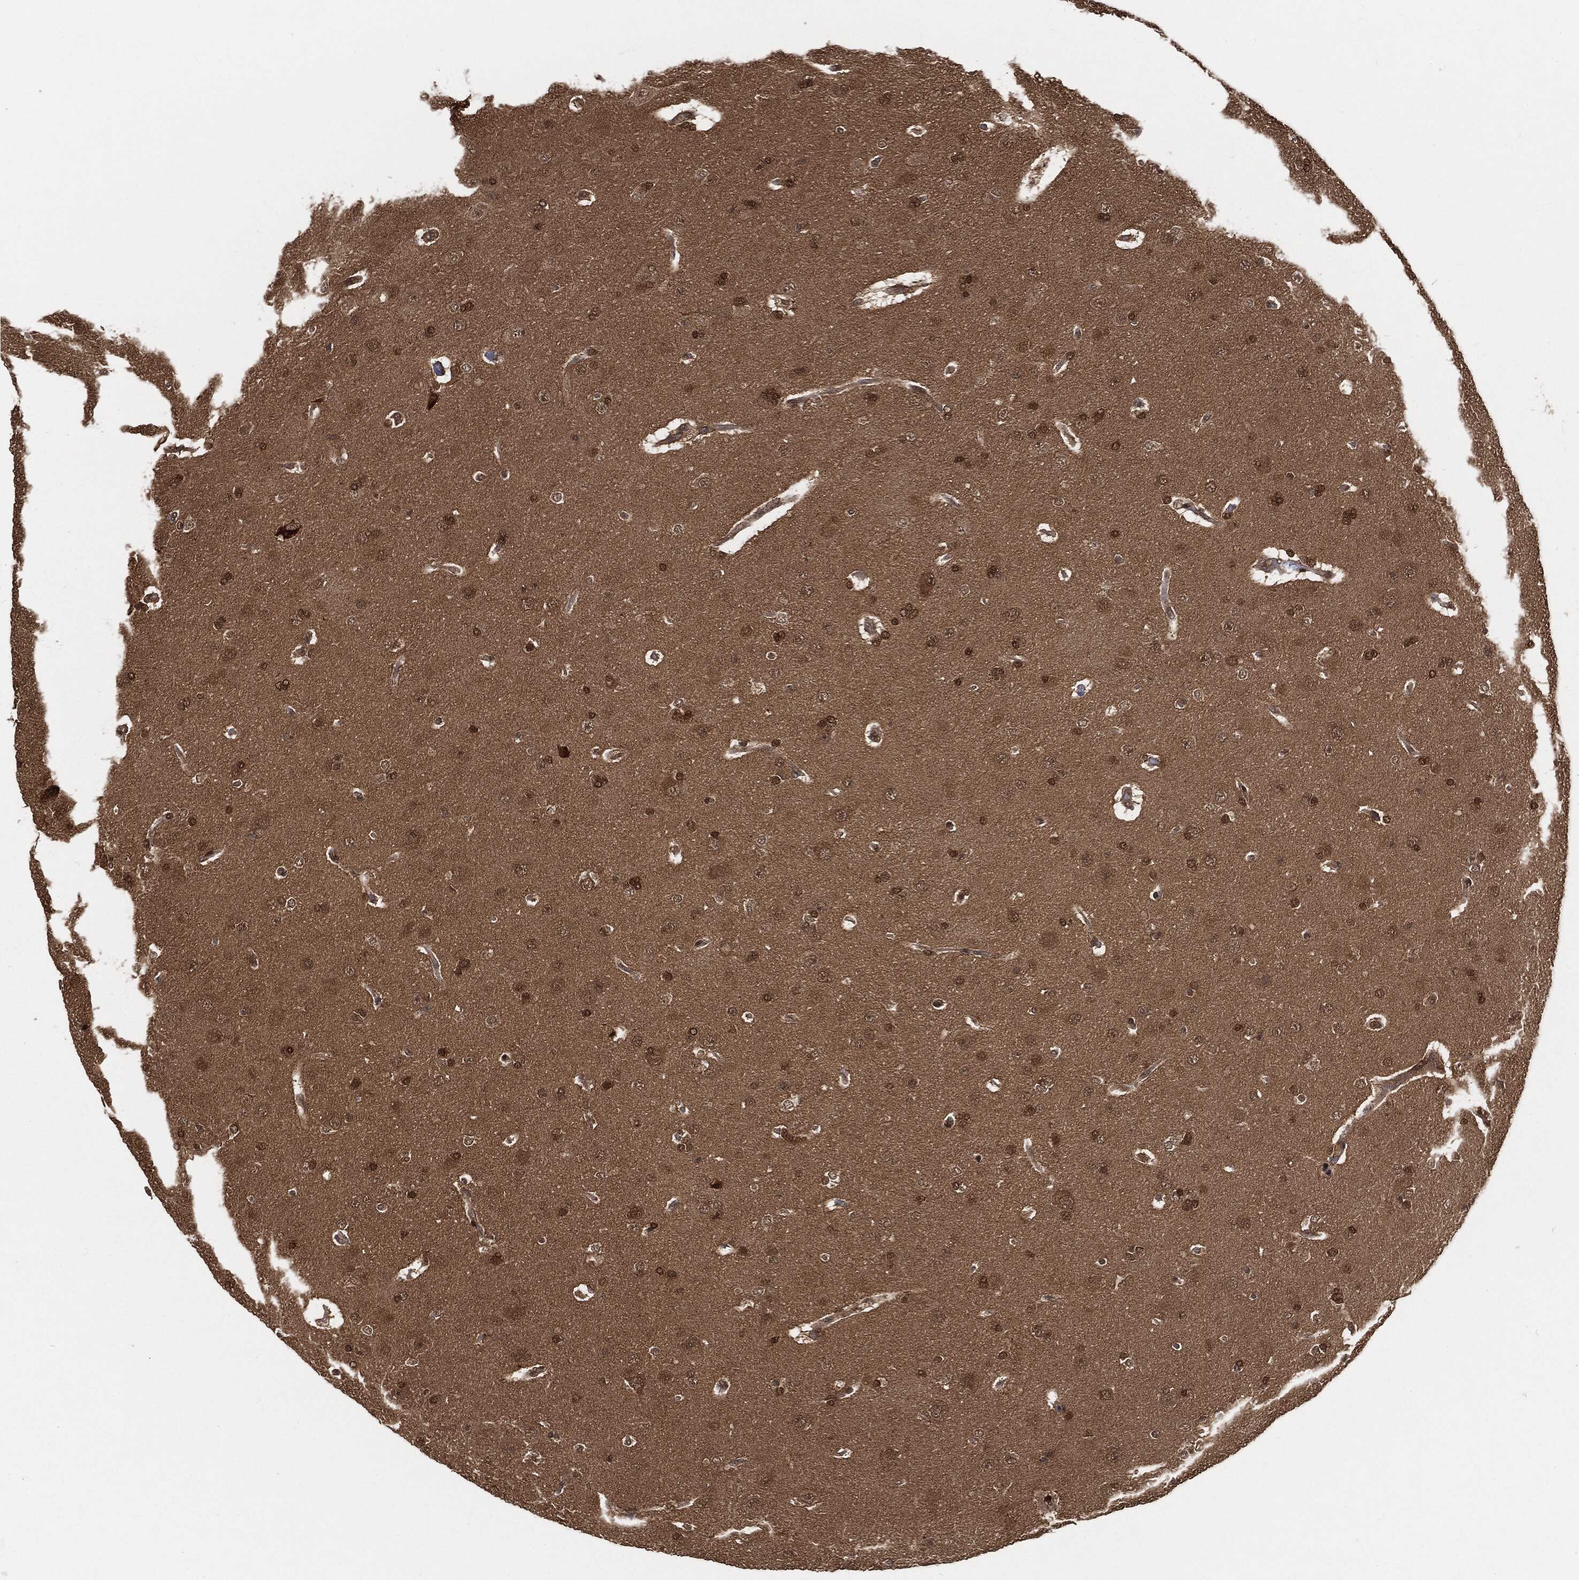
{"staining": {"intensity": "moderate", "quantity": "25%-75%", "location": "cytoplasmic/membranous,nuclear"}, "tissue": "glioma", "cell_type": "Tumor cells", "image_type": "cancer", "snomed": [{"axis": "morphology", "description": "Glioma, malignant, NOS"}, {"axis": "topography", "description": "Cerebral cortex"}], "caption": "Immunohistochemical staining of glioma (malignant) reveals moderate cytoplasmic/membranous and nuclear protein expression in approximately 25%-75% of tumor cells.", "gene": "CUTA", "patient": {"sex": "male", "age": 58}}